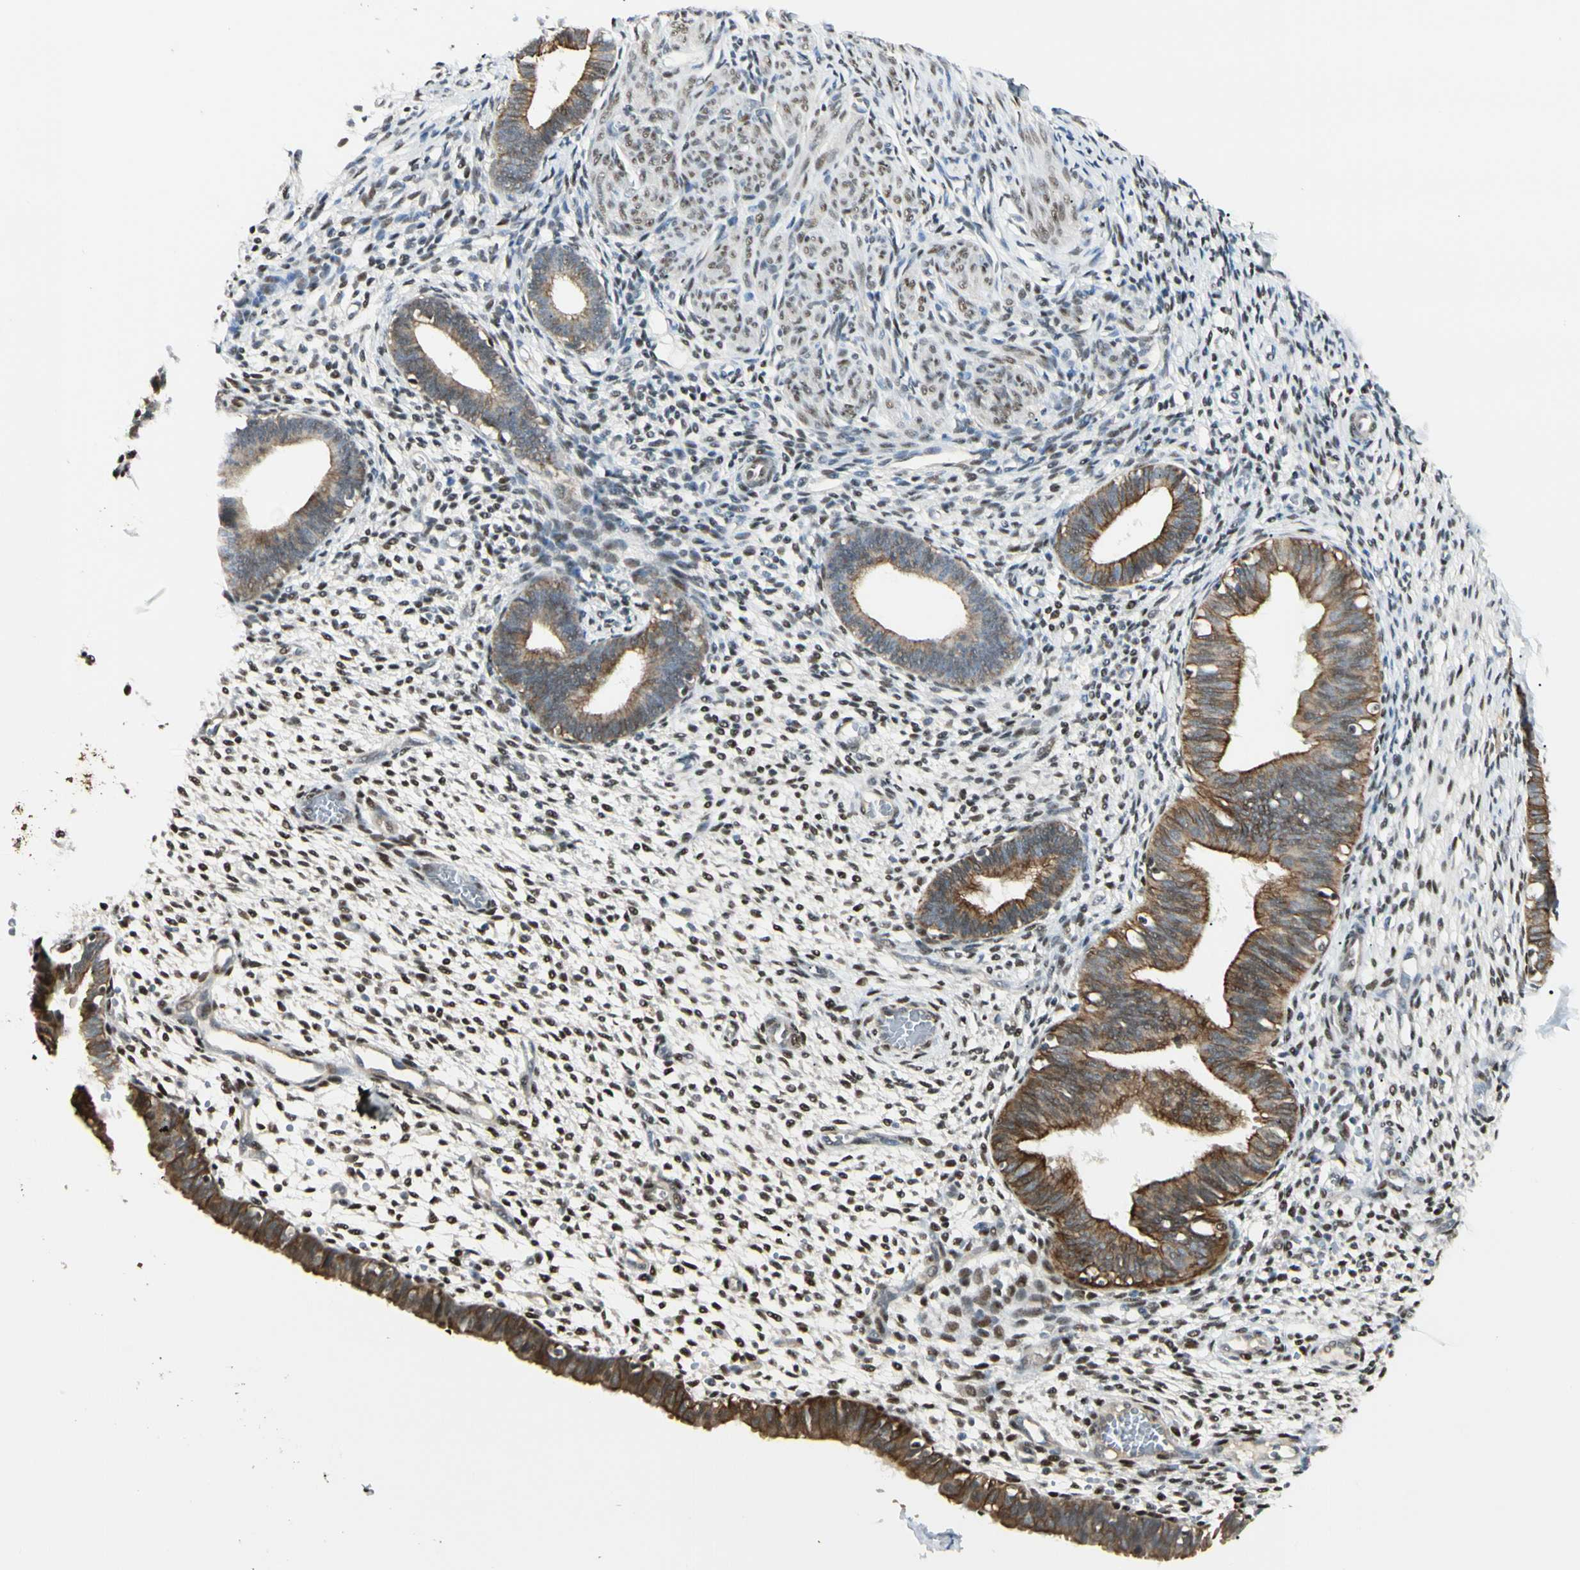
{"staining": {"intensity": "strong", "quantity": "25%-75%", "location": "nuclear"}, "tissue": "endometrium", "cell_type": "Cells in endometrial stroma", "image_type": "normal", "snomed": [{"axis": "morphology", "description": "Normal tissue, NOS"}, {"axis": "topography", "description": "Endometrium"}], "caption": "This image displays benign endometrium stained with immunohistochemistry to label a protein in brown. The nuclear of cells in endometrial stroma show strong positivity for the protein. Nuclei are counter-stained blue.", "gene": "ATXN1", "patient": {"sex": "female", "age": 61}}